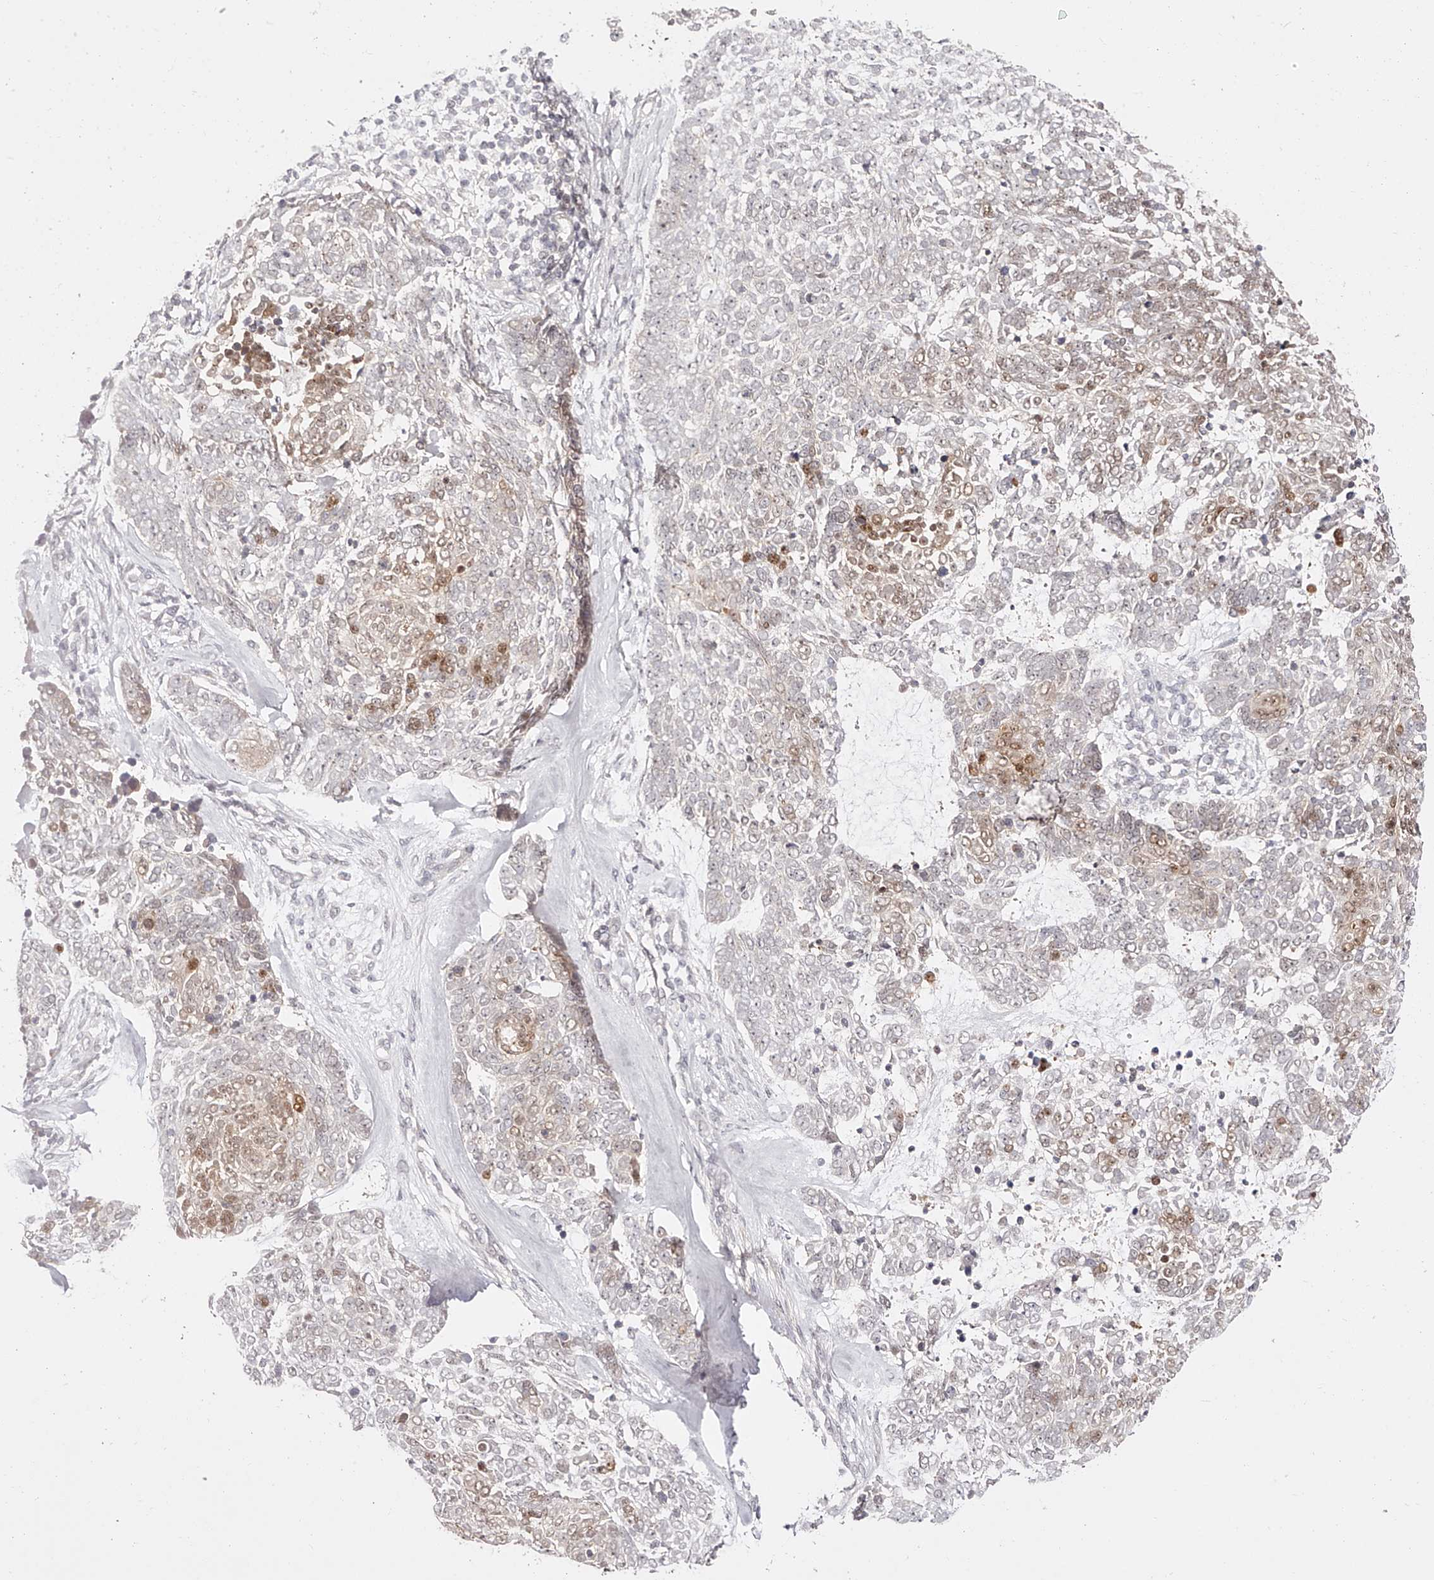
{"staining": {"intensity": "moderate", "quantity": "<25%", "location": "nuclear"}, "tissue": "skin cancer", "cell_type": "Tumor cells", "image_type": "cancer", "snomed": [{"axis": "morphology", "description": "Basal cell carcinoma"}, {"axis": "topography", "description": "Skin"}], "caption": "Immunohistochemistry of human skin cancer shows low levels of moderate nuclear expression in about <25% of tumor cells.", "gene": "USF3", "patient": {"sex": "female", "age": 81}}